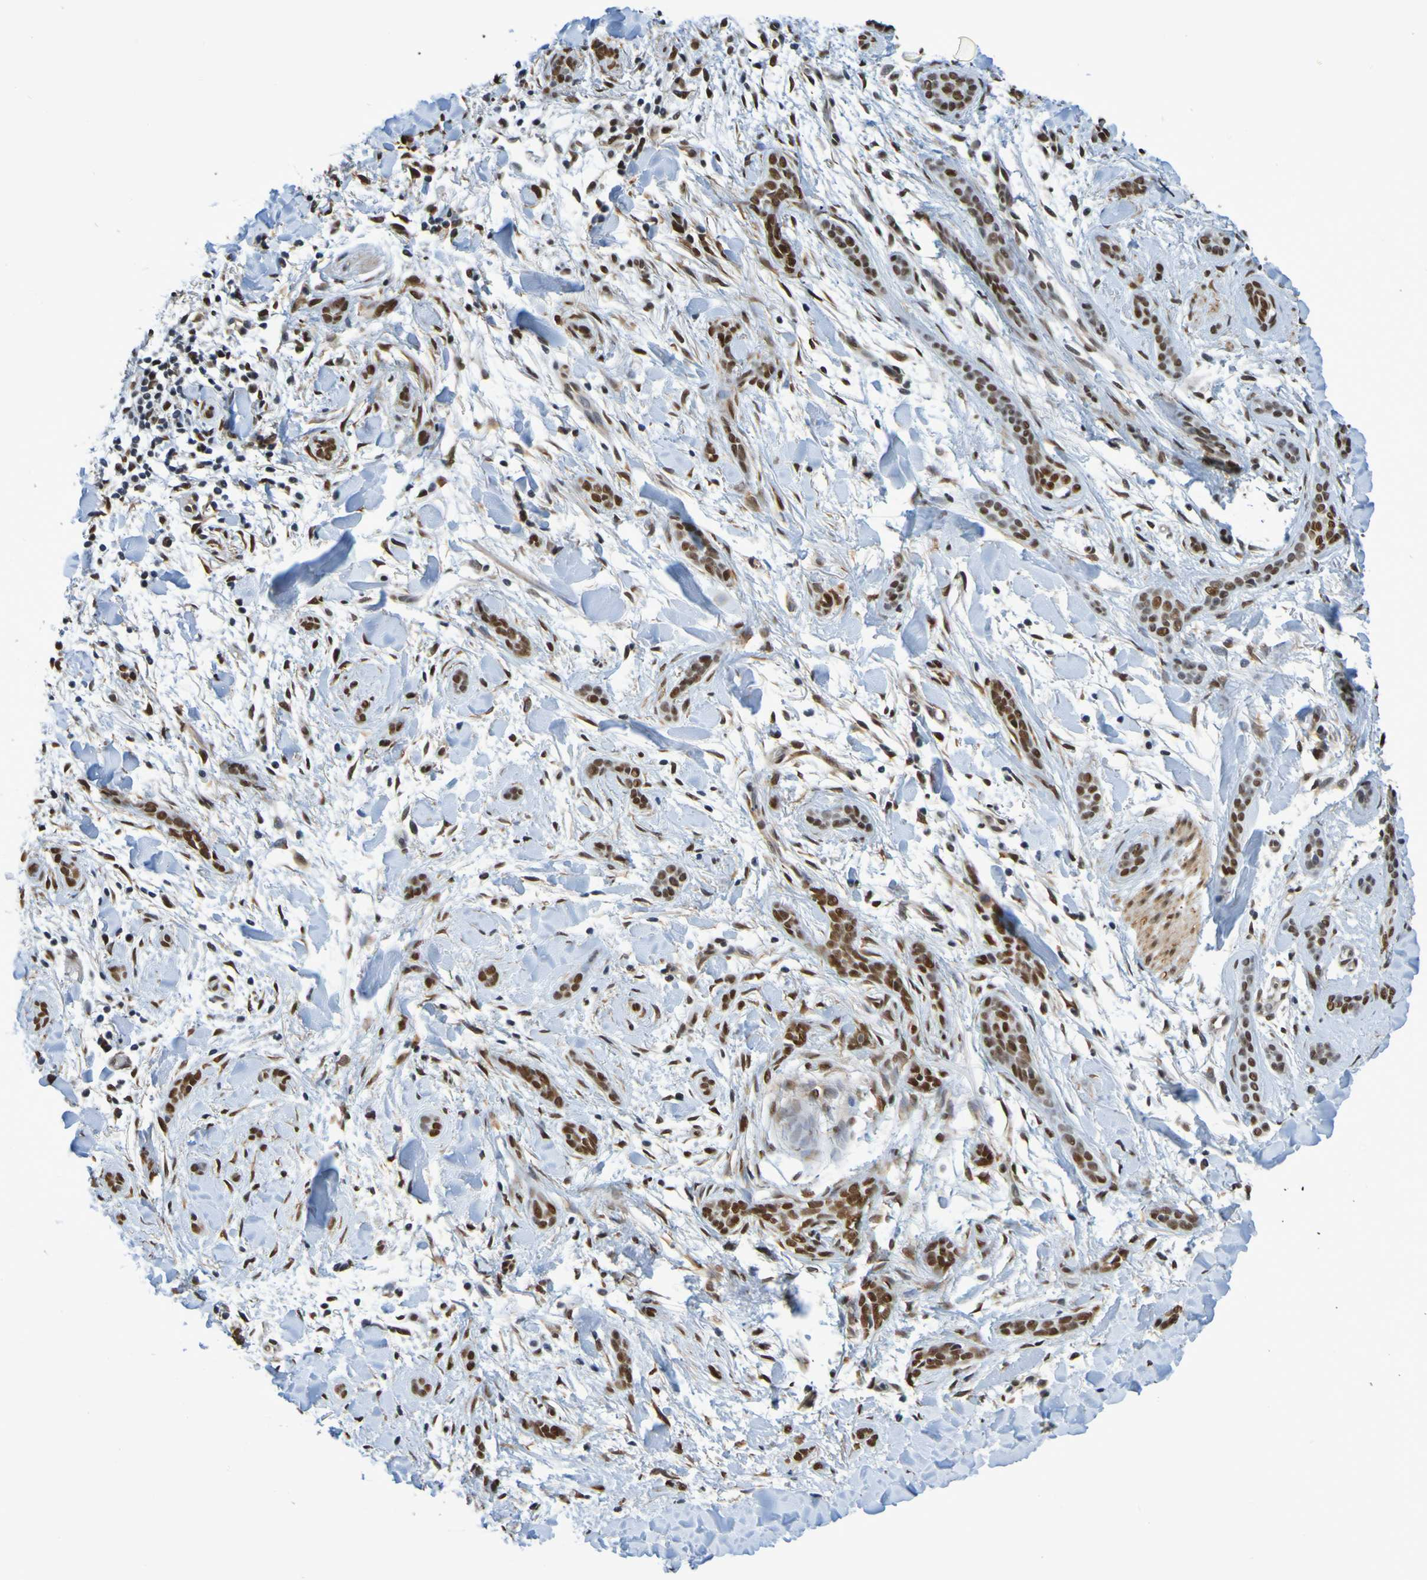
{"staining": {"intensity": "strong", "quantity": ">75%", "location": "nuclear"}, "tissue": "skin cancer", "cell_type": "Tumor cells", "image_type": "cancer", "snomed": [{"axis": "morphology", "description": "Basal cell carcinoma"}, {"axis": "morphology", "description": "Adnexal tumor, benign"}, {"axis": "topography", "description": "Skin"}], "caption": "Protein analysis of skin cancer (basal cell carcinoma) tissue demonstrates strong nuclear staining in about >75% of tumor cells.", "gene": "HDAC2", "patient": {"sex": "female", "age": 42}}